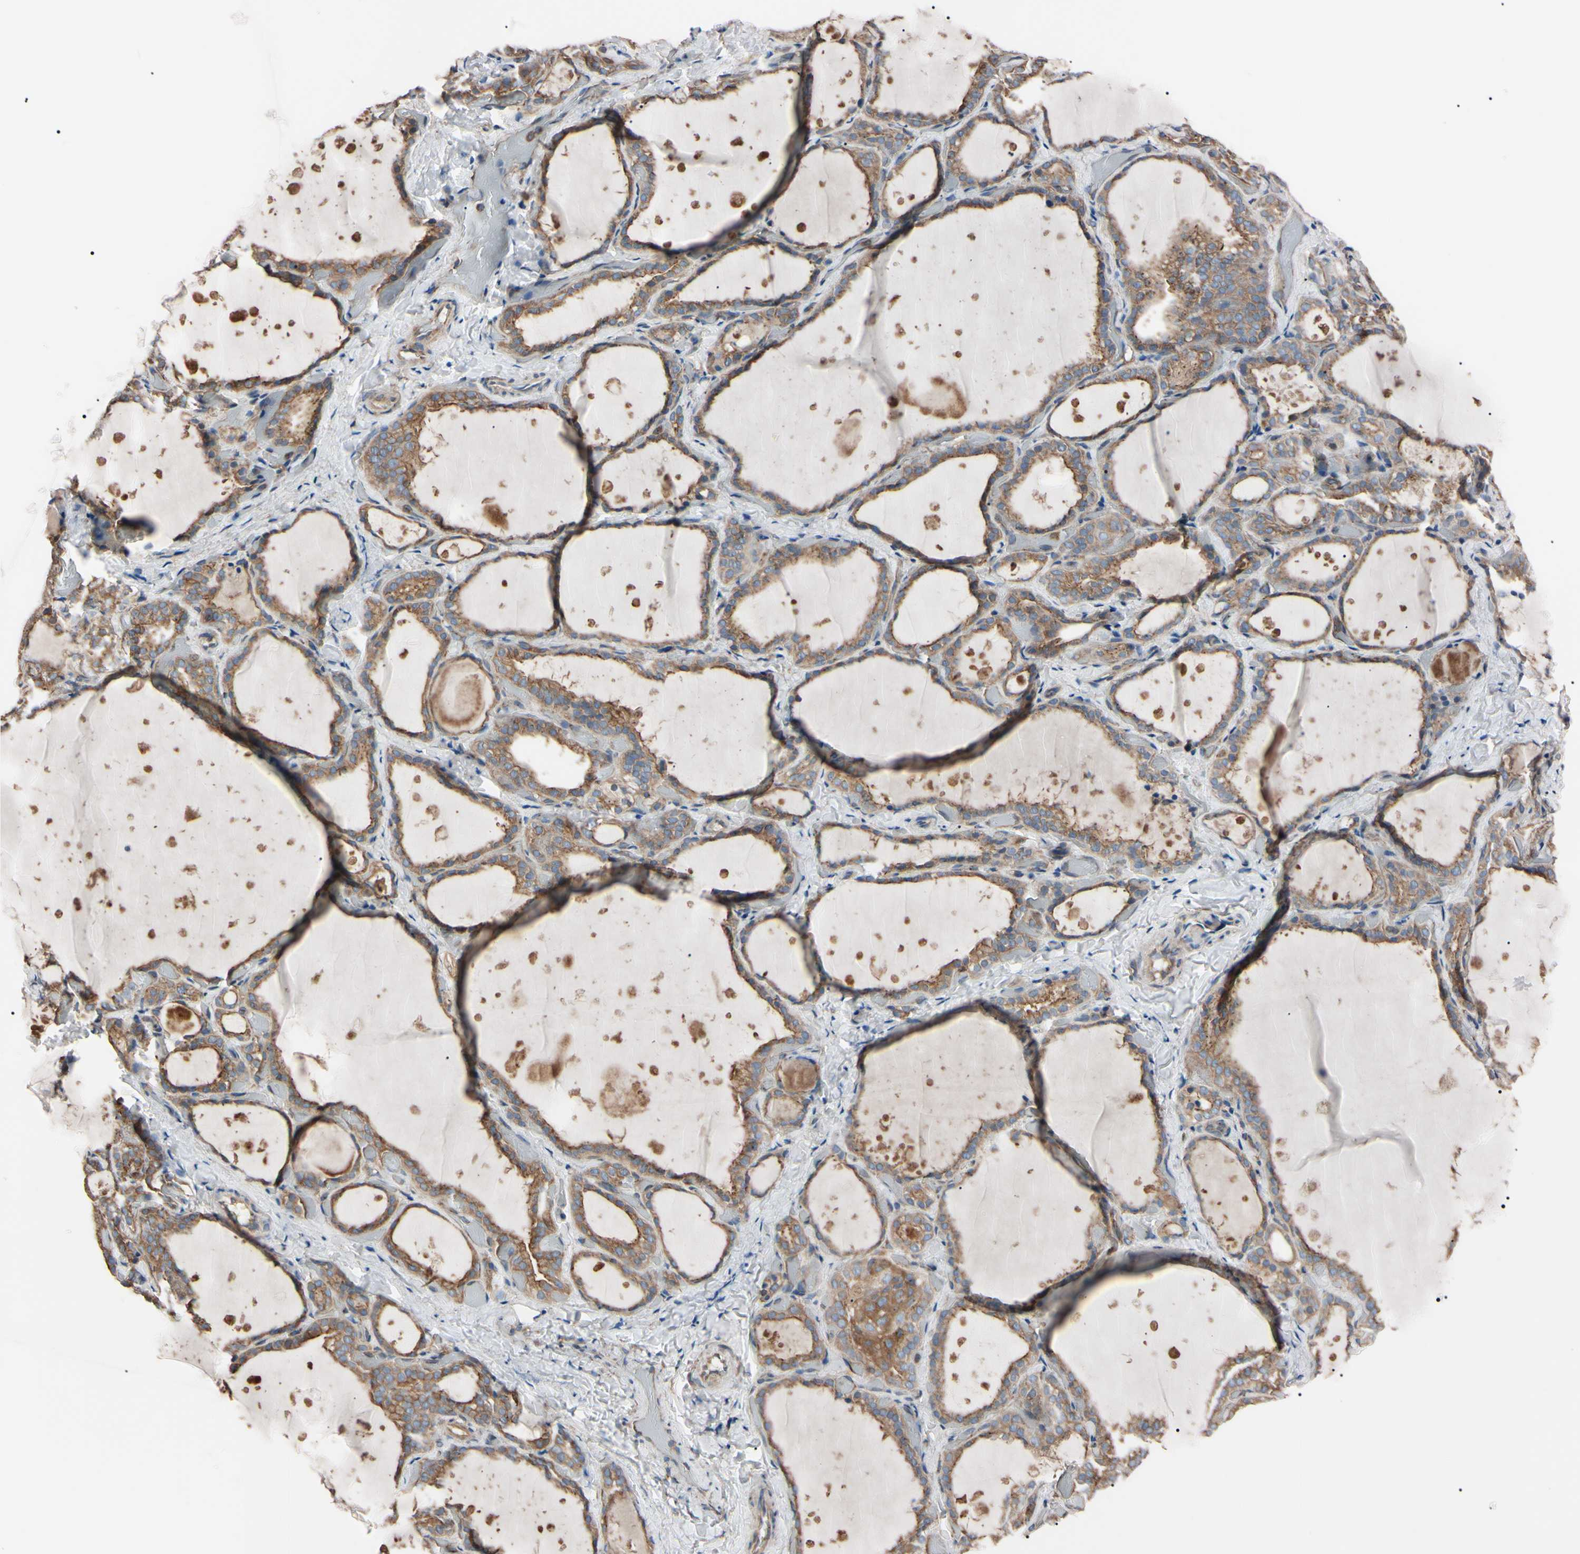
{"staining": {"intensity": "moderate", "quantity": ">75%", "location": "cytoplasmic/membranous"}, "tissue": "thyroid gland", "cell_type": "Glandular cells", "image_type": "normal", "snomed": [{"axis": "morphology", "description": "Normal tissue, NOS"}, {"axis": "topography", "description": "Thyroid gland"}], "caption": "Immunohistochemical staining of normal thyroid gland demonstrates medium levels of moderate cytoplasmic/membranous positivity in about >75% of glandular cells.", "gene": "PRKACA", "patient": {"sex": "female", "age": 44}}